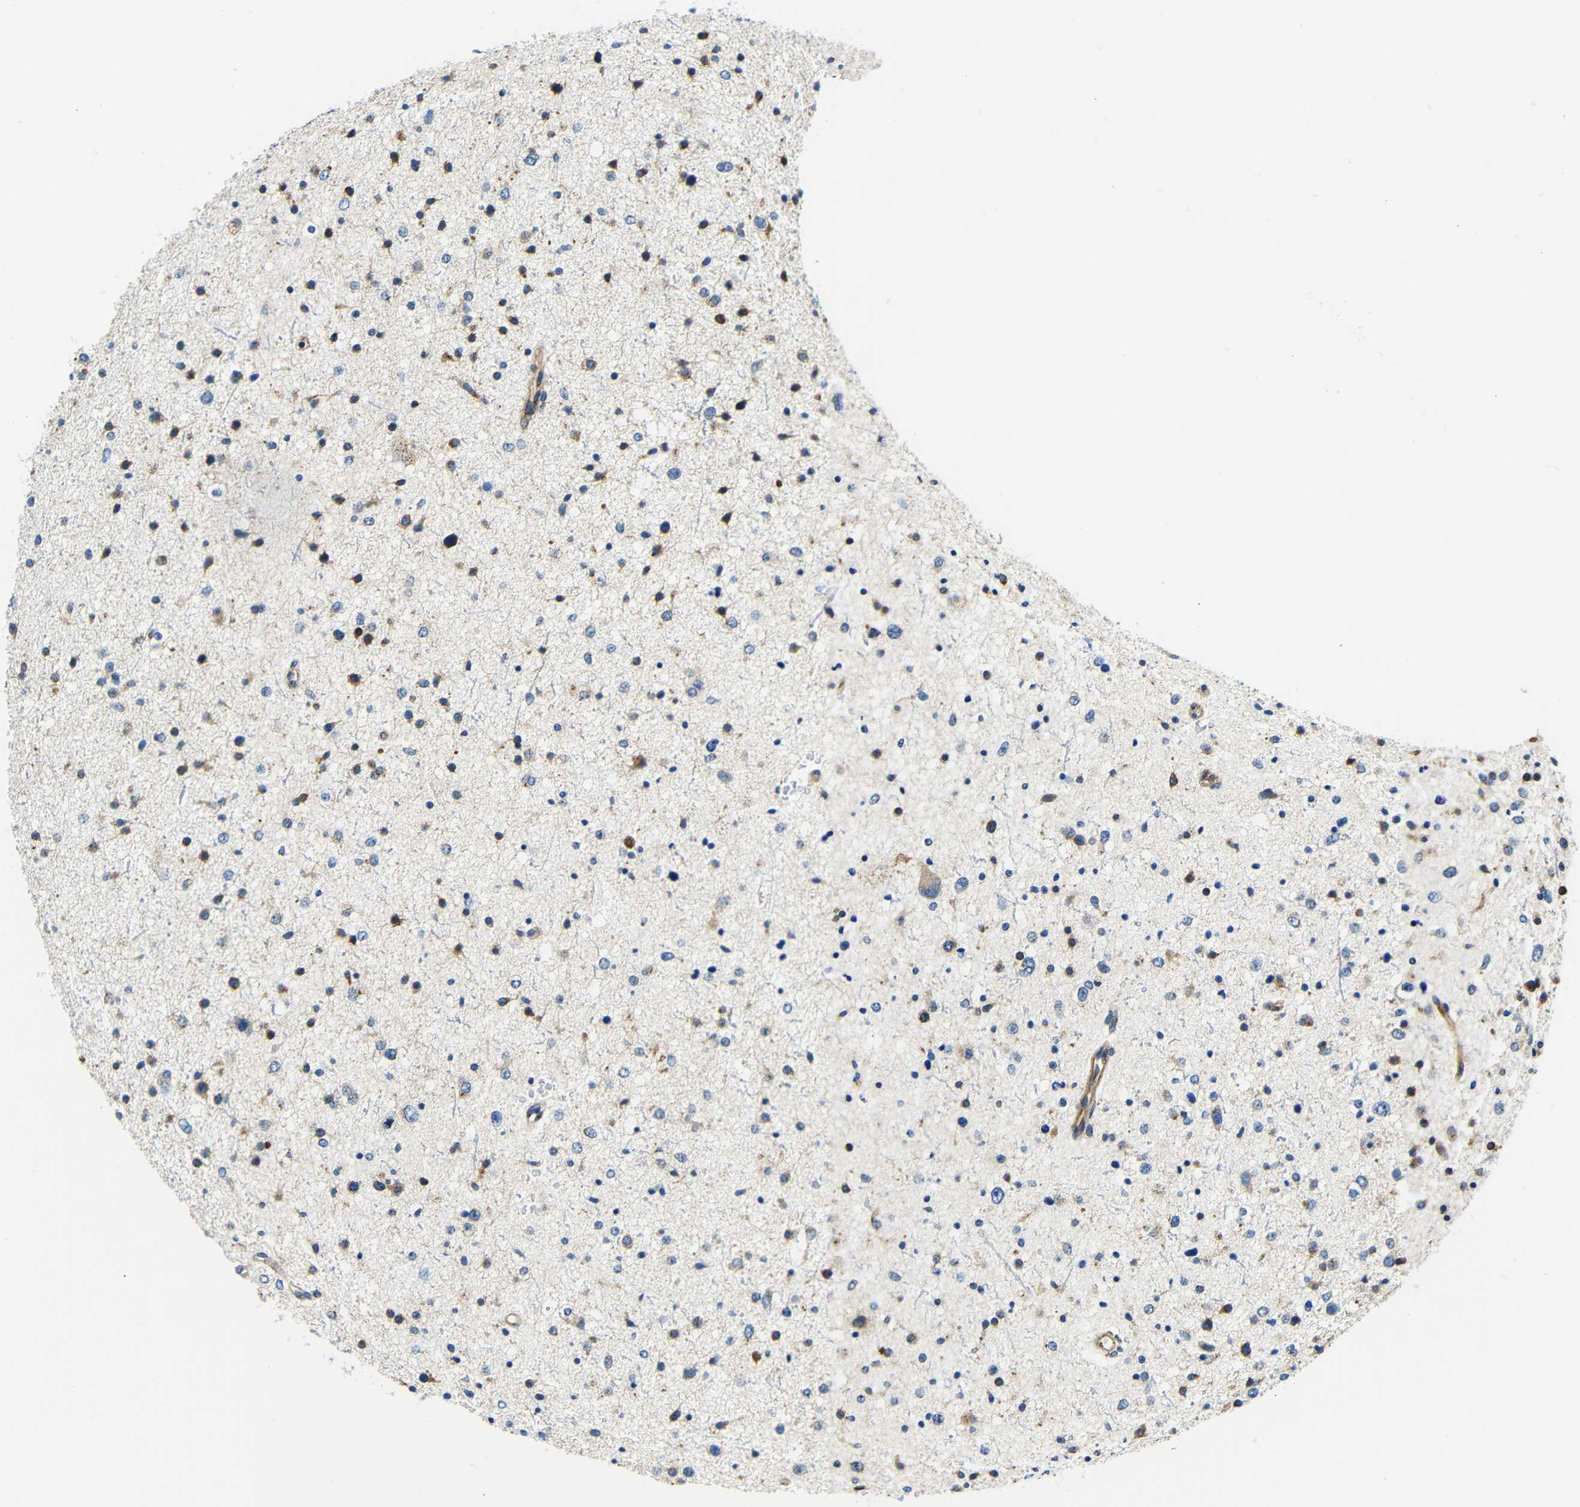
{"staining": {"intensity": "moderate", "quantity": "25%-75%", "location": "cytoplasmic/membranous"}, "tissue": "glioma", "cell_type": "Tumor cells", "image_type": "cancer", "snomed": [{"axis": "morphology", "description": "Glioma, malignant, Low grade"}, {"axis": "topography", "description": "Brain"}], "caption": "Low-grade glioma (malignant) was stained to show a protein in brown. There is medium levels of moderate cytoplasmic/membranous expression in about 25%-75% of tumor cells. The staining was performed using DAB to visualize the protein expression in brown, while the nuclei were stained in blue with hematoxylin (Magnification: 20x).", "gene": "USO1", "patient": {"sex": "female", "age": 37}}